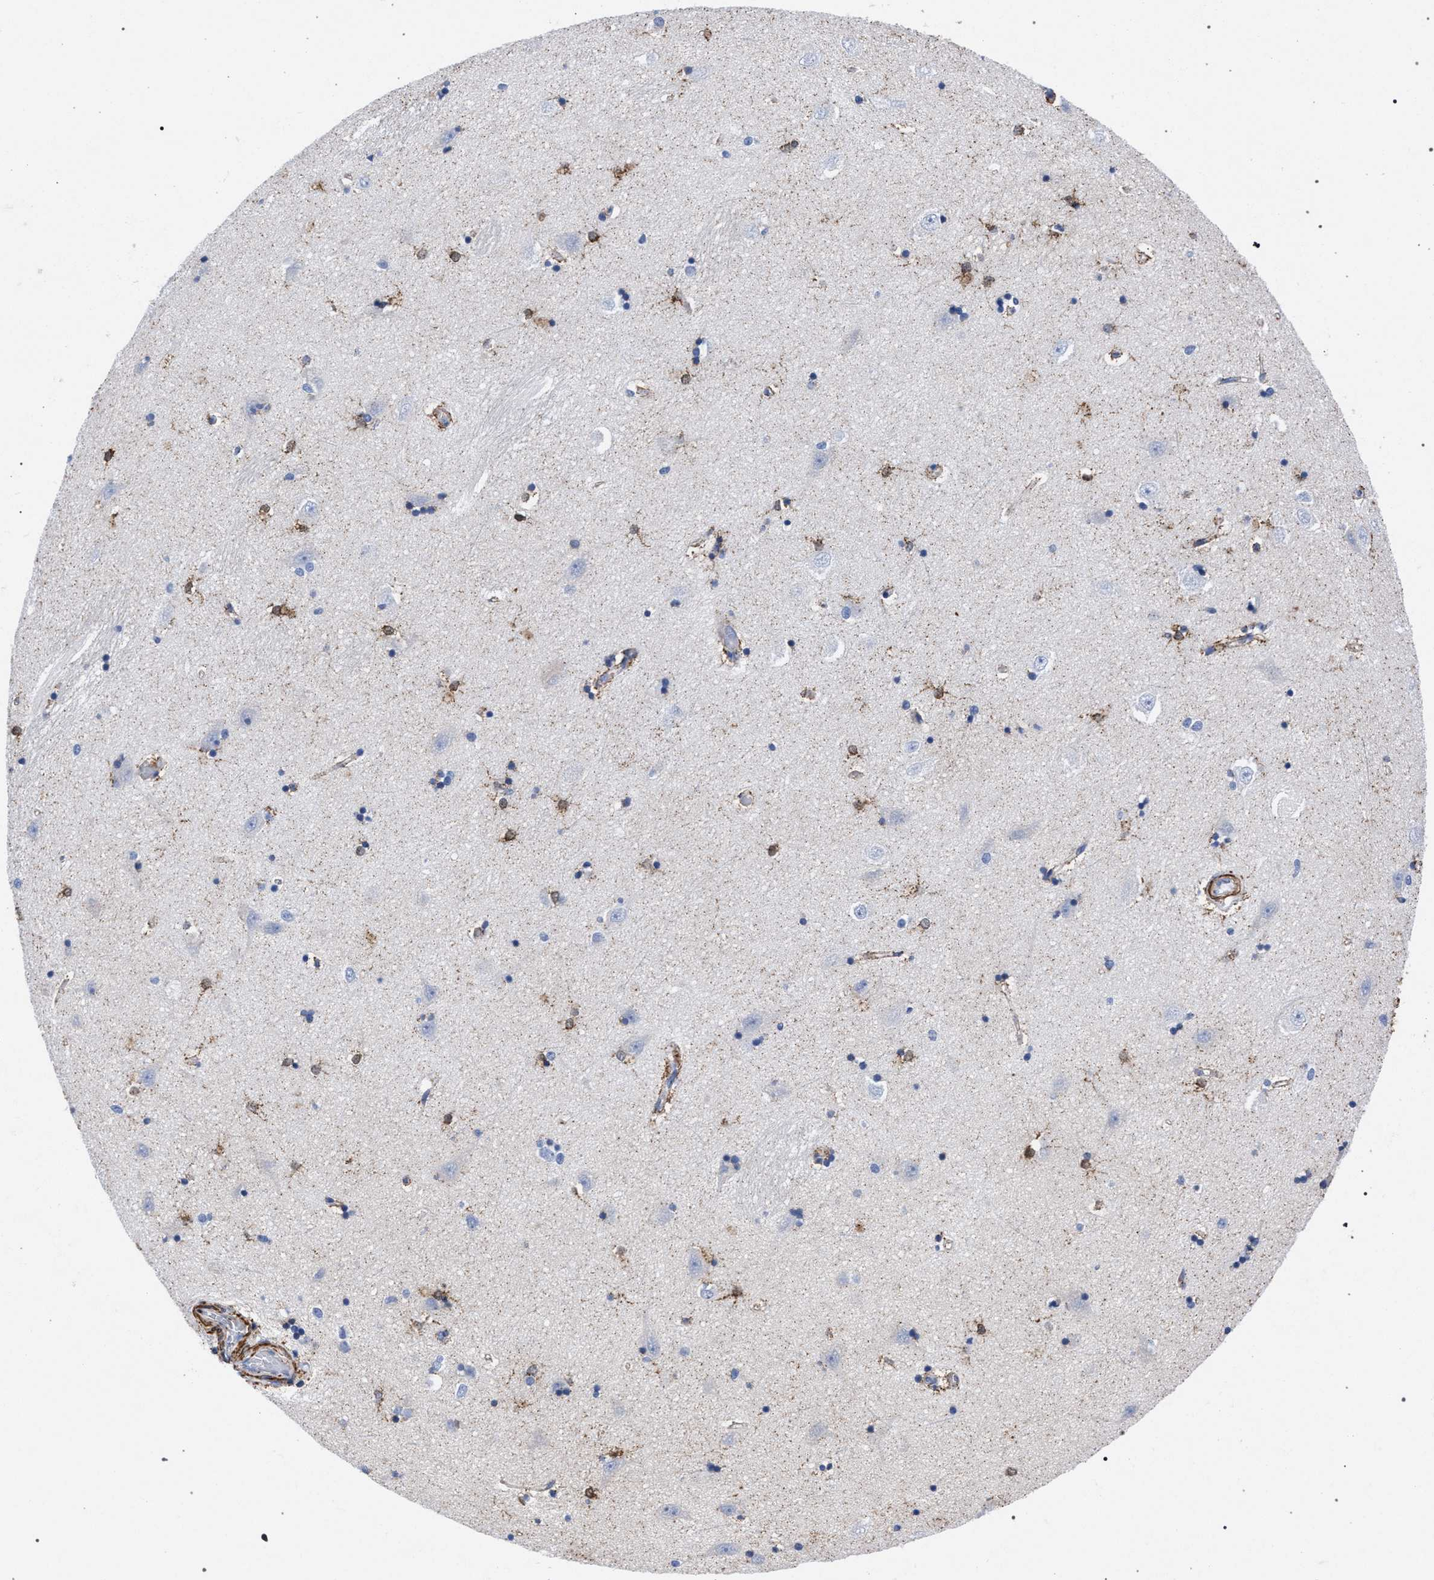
{"staining": {"intensity": "moderate", "quantity": "25%-75%", "location": "cytoplasmic/membranous"}, "tissue": "hippocampus", "cell_type": "Glial cells", "image_type": "normal", "snomed": [{"axis": "morphology", "description": "Normal tissue, NOS"}, {"axis": "topography", "description": "Hippocampus"}], "caption": "Glial cells demonstrate medium levels of moderate cytoplasmic/membranous positivity in about 25%-75% of cells in unremarkable human hippocampus. Immunohistochemistry (ihc) stains the protein in brown and the nuclei are stained blue.", "gene": "ACADS", "patient": {"sex": "male", "age": 45}}